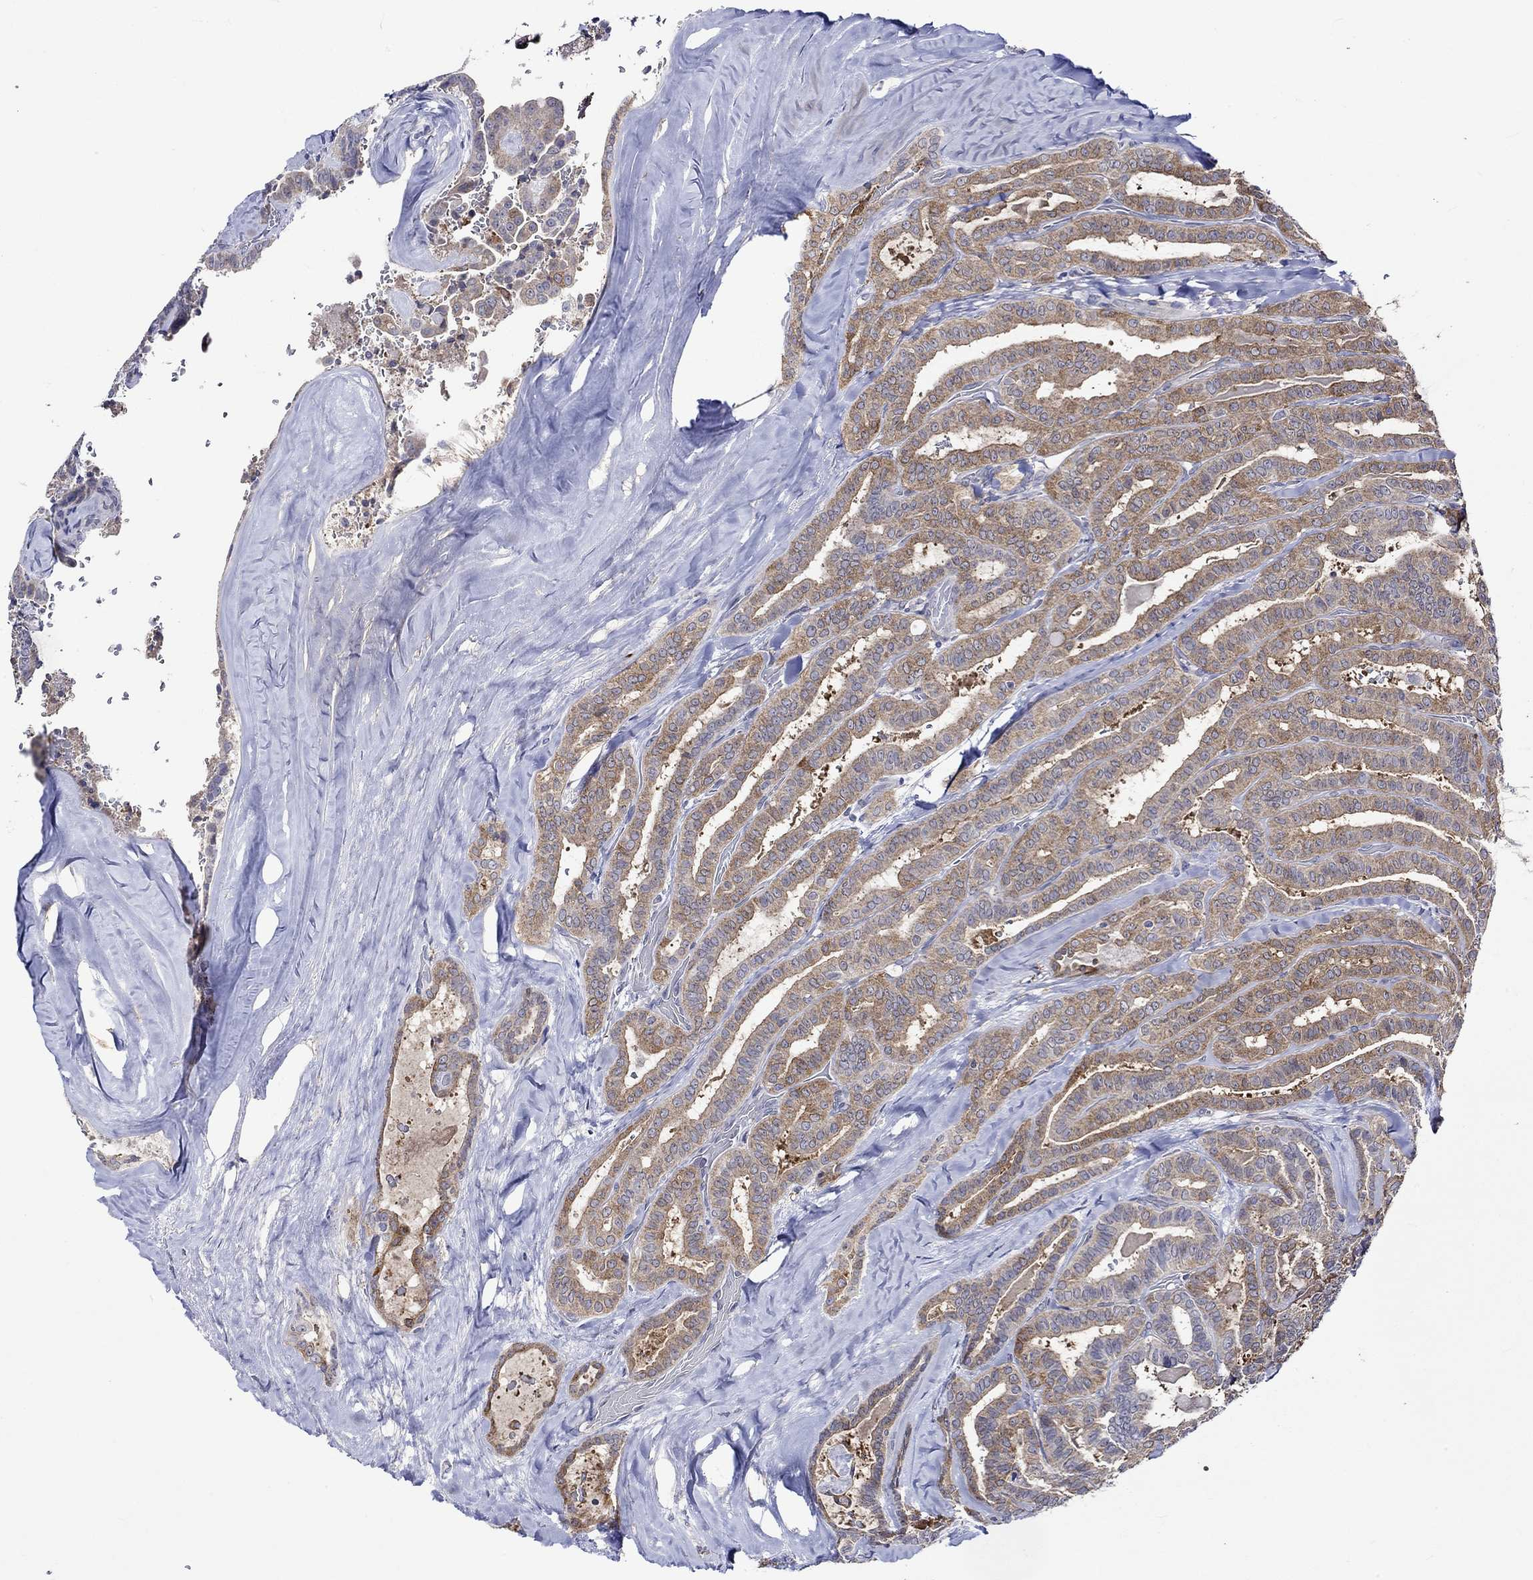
{"staining": {"intensity": "strong", "quantity": "<25%", "location": "cytoplasmic/membranous"}, "tissue": "thyroid cancer", "cell_type": "Tumor cells", "image_type": "cancer", "snomed": [{"axis": "morphology", "description": "Papillary adenocarcinoma, NOS"}, {"axis": "topography", "description": "Thyroid gland"}], "caption": "This micrograph displays thyroid papillary adenocarcinoma stained with immunohistochemistry (IHC) to label a protein in brown. The cytoplasmic/membranous of tumor cells show strong positivity for the protein. Nuclei are counter-stained blue.", "gene": "CRYAB", "patient": {"sex": "female", "age": 39}}